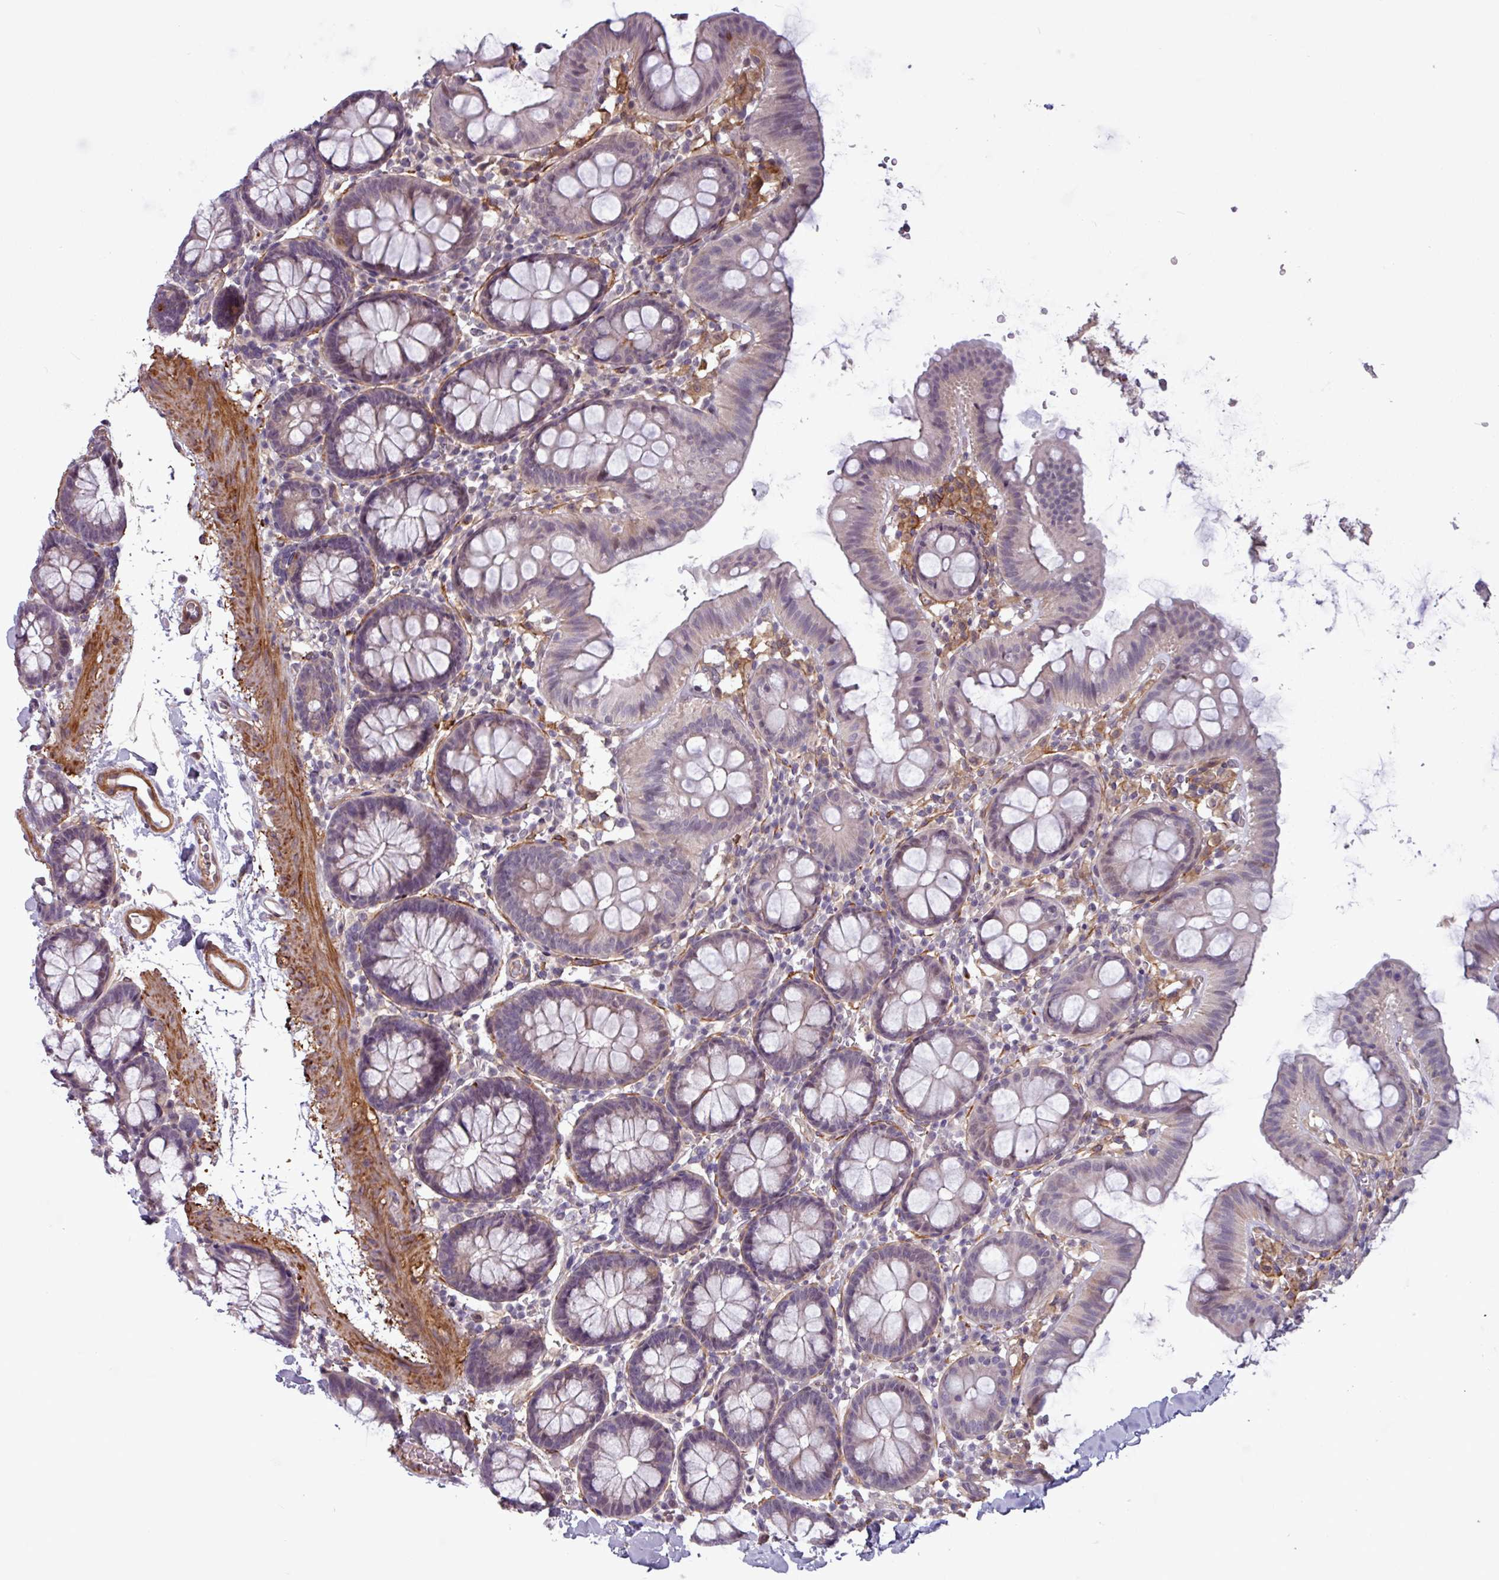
{"staining": {"intensity": "weak", "quantity": ">75%", "location": "cytoplasmic/membranous"}, "tissue": "colon", "cell_type": "Endothelial cells", "image_type": "normal", "snomed": [{"axis": "morphology", "description": "Normal tissue, NOS"}, {"axis": "topography", "description": "Colon"}], "caption": "This is an image of IHC staining of normal colon, which shows weak positivity in the cytoplasmic/membranous of endothelial cells.", "gene": "PCED1A", "patient": {"sex": "male", "age": 75}}